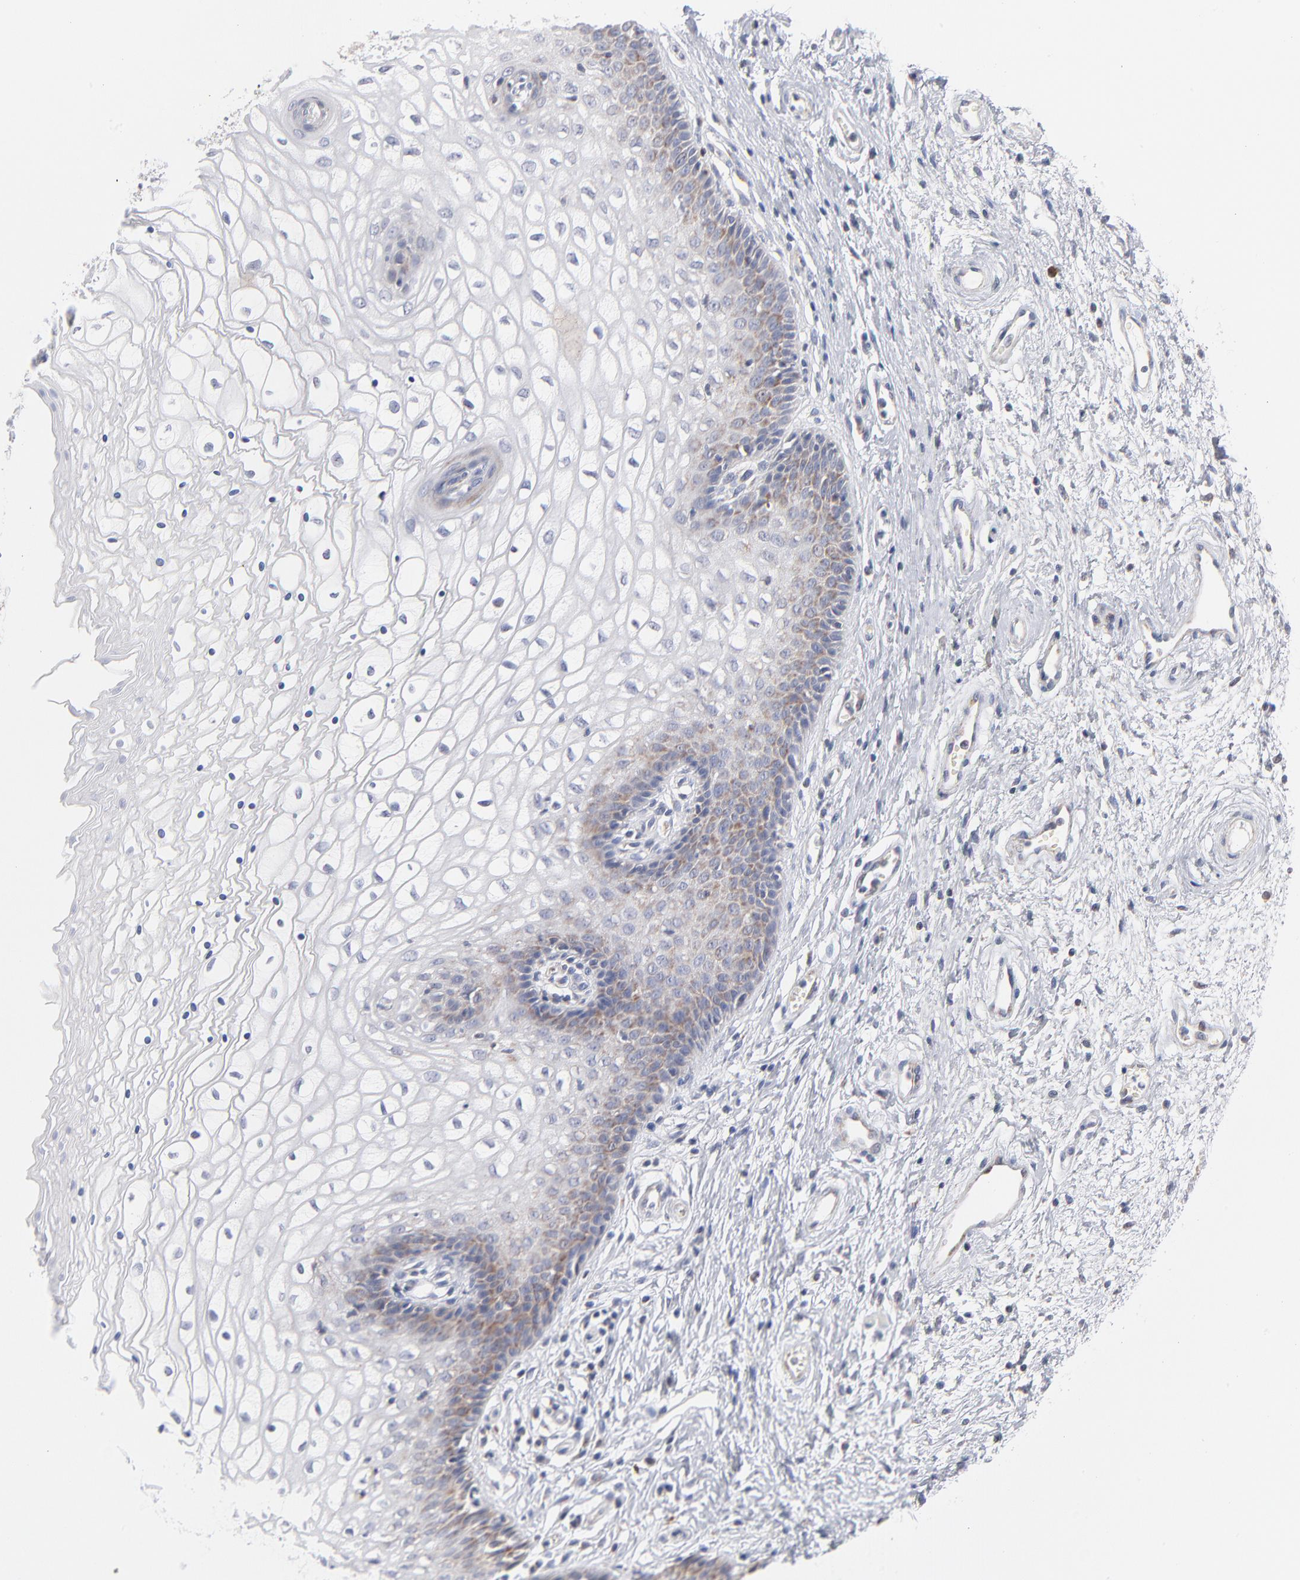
{"staining": {"intensity": "moderate", "quantity": "<25%", "location": "cytoplasmic/membranous"}, "tissue": "vagina", "cell_type": "Squamous epithelial cells", "image_type": "normal", "snomed": [{"axis": "morphology", "description": "Normal tissue, NOS"}, {"axis": "topography", "description": "Vagina"}], "caption": "A low amount of moderate cytoplasmic/membranous staining is identified in approximately <25% of squamous epithelial cells in normal vagina. Nuclei are stained in blue.", "gene": "MRPL58", "patient": {"sex": "female", "age": 34}}